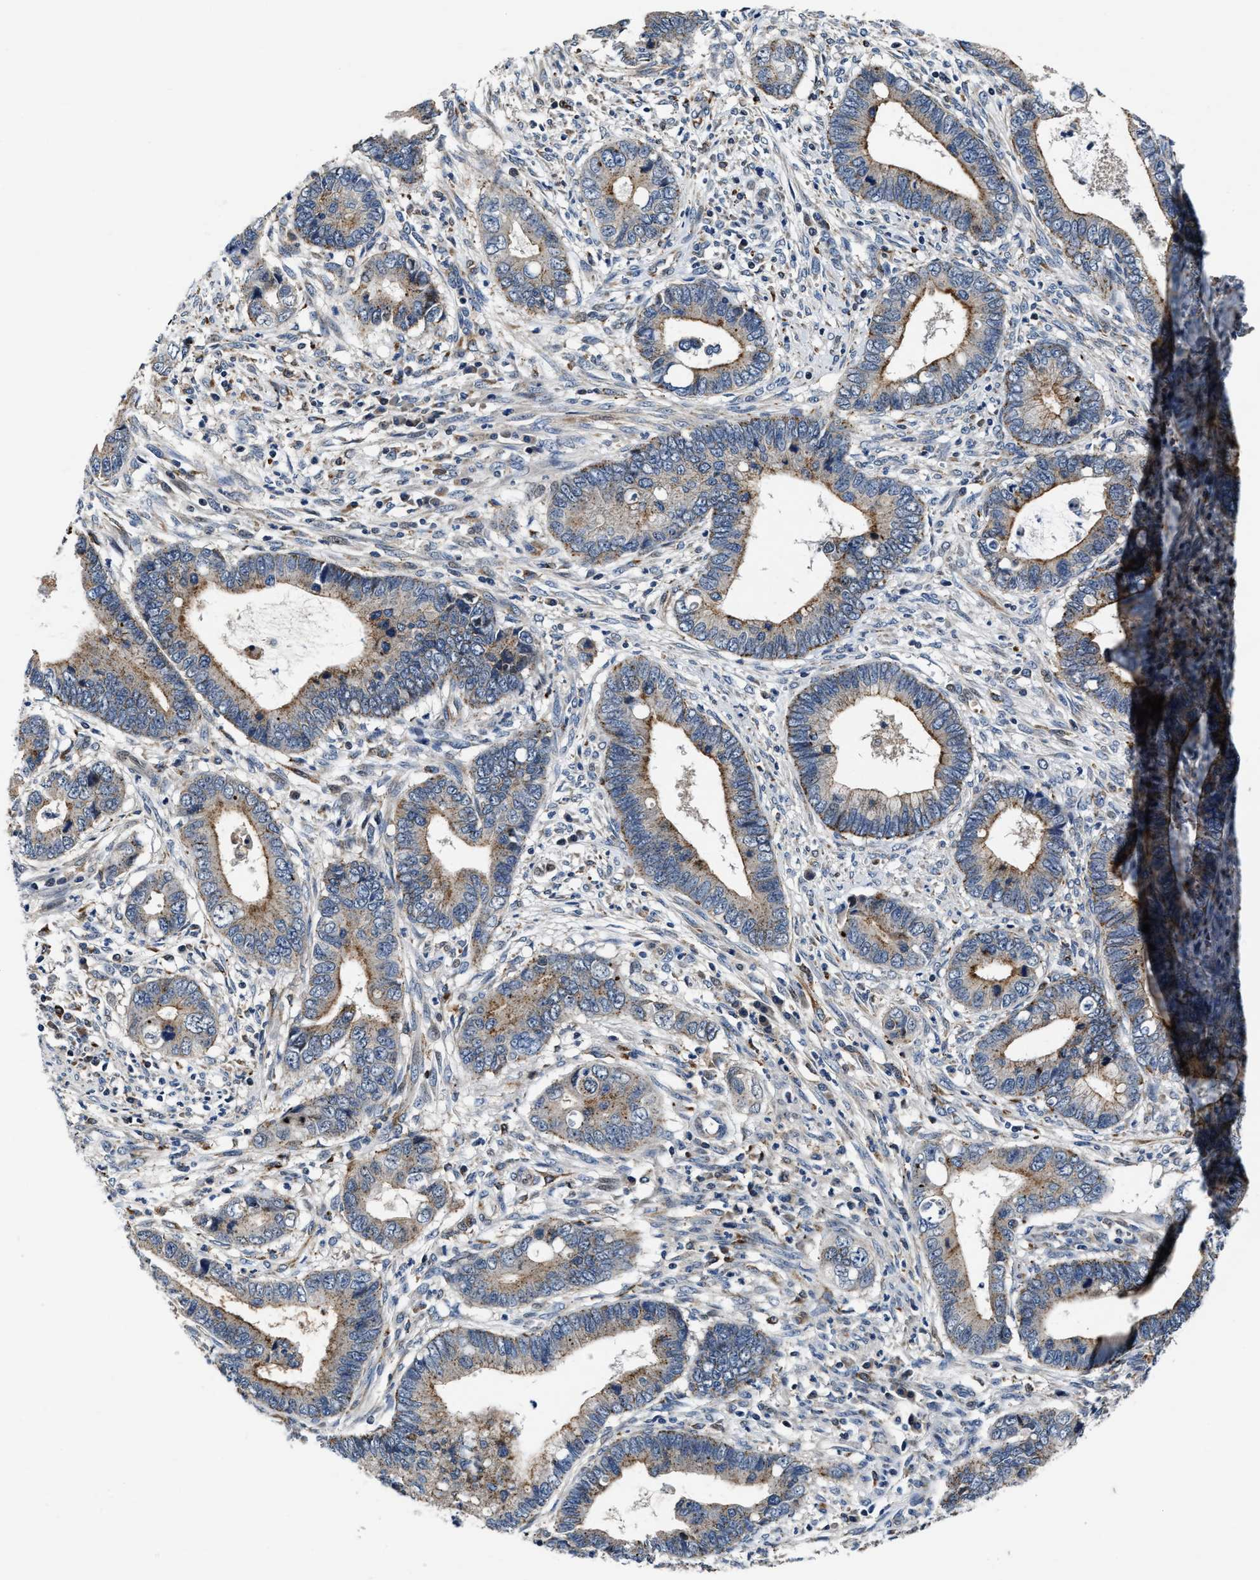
{"staining": {"intensity": "moderate", "quantity": ">75%", "location": "cytoplasmic/membranous"}, "tissue": "cervical cancer", "cell_type": "Tumor cells", "image_type": "cancer", "snomed": [{"axis": "morphology", "description": "Adenocarcinoma, NOS"}, {"axis": "topography", "description": "Cervix"}], "caption": "Brown immunohistochemical staining in cervical adenocarcinoma displays moderate cytoplasmic/membranous staining in approximately >75% of tumor cells.", "gene": "C2orf66", "patient": {"sex": "female", "age": 44}}